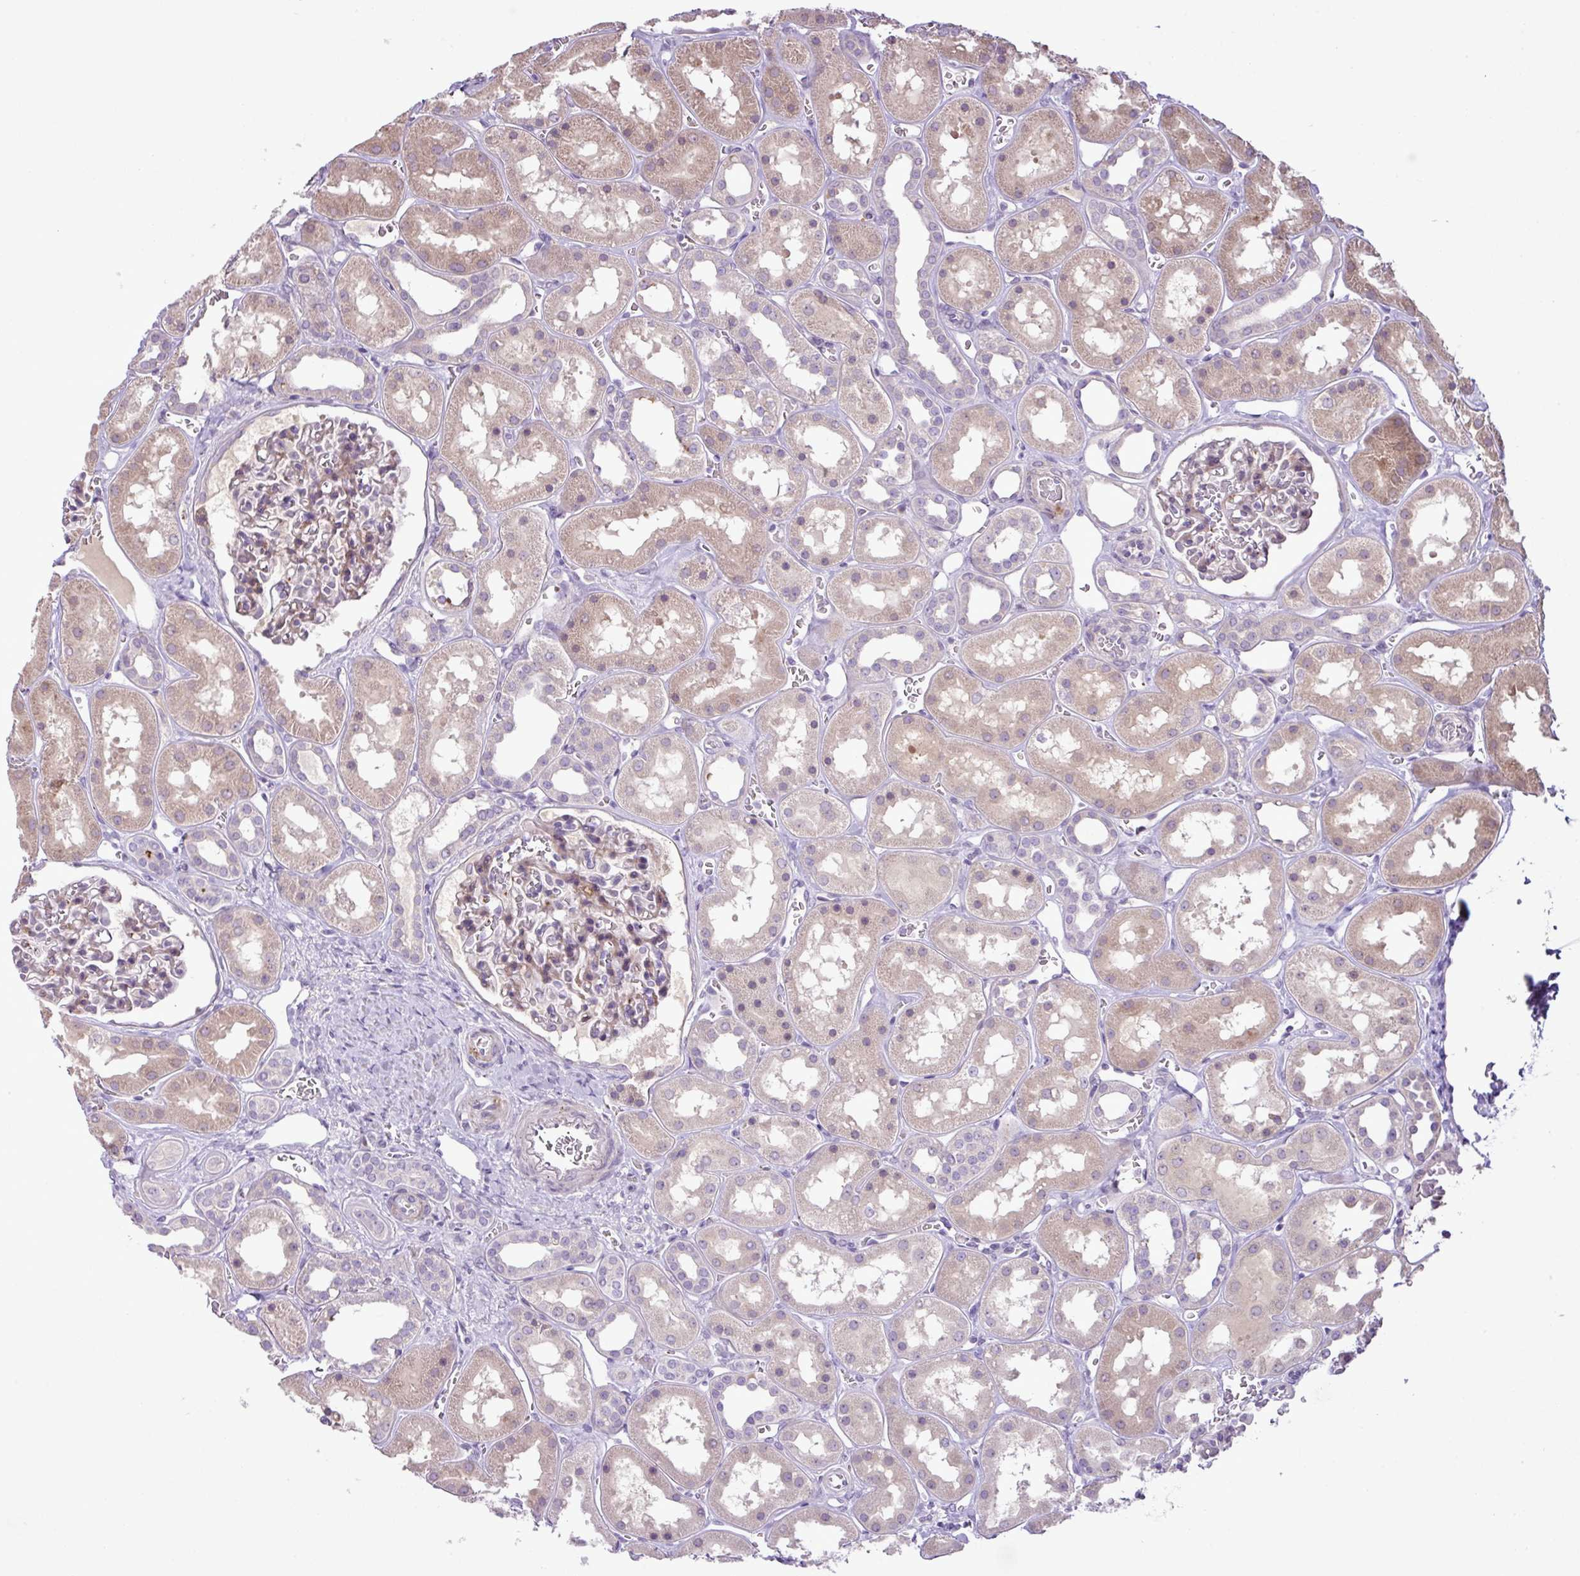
{"staining": {"intensity": "weak", "quantity": "25%-75%", "location": "cytoplasmic/membranous"}, "tissue": "kidney", "cell_type": "Cells in glomeruli", "image_type": "normal", "snomed": [{"axis": "morphology", "description": "Normal tissue, NOS"}, {"axis": "topography", "description": "Kidney"}], "caption": "Kidney stained with DAB immunohistochemistry demonstrates low levels of weak cytoplasmic/membranous expression in about 25%-75% of cells in glomeruli.", "gene": "DNAJB13", "patient": {"sex": "female", "age": 41}}